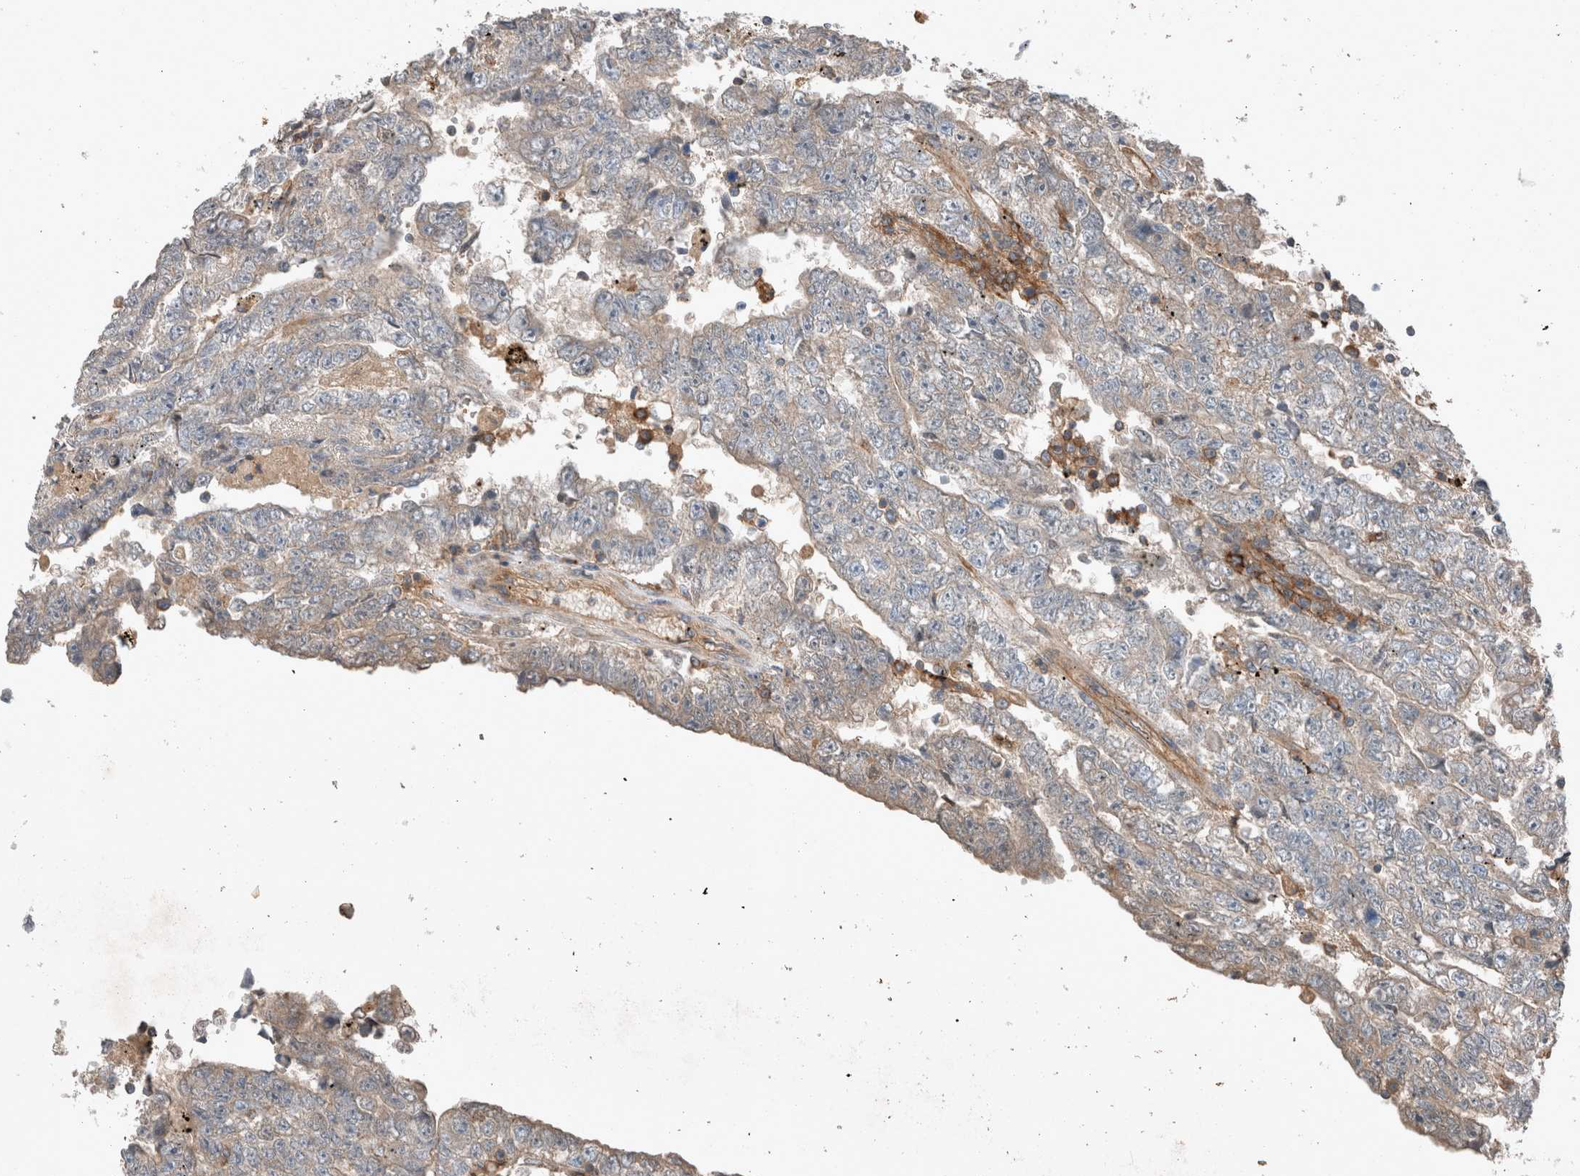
{"staining": {"intensity": "weak", "quantity": "<25%", "location": "cytoplasmic/membranous"}, "tissue": "testis cancer", "cell_type": "Tumor cells", "image_type": "cancer", "snomed": [{"axis": "morphology", "description": "Carcinoma, Embryonal, NOS"}, {"axis": "topography", "description": "Testis"}], "caption": "Immunohistochemical staining of testis cancer (embryonal carcinoma) reveals no significant positivity in tumor cells.", "gene": "UGCG", "patient": {"sex": "male", "age": 25}}